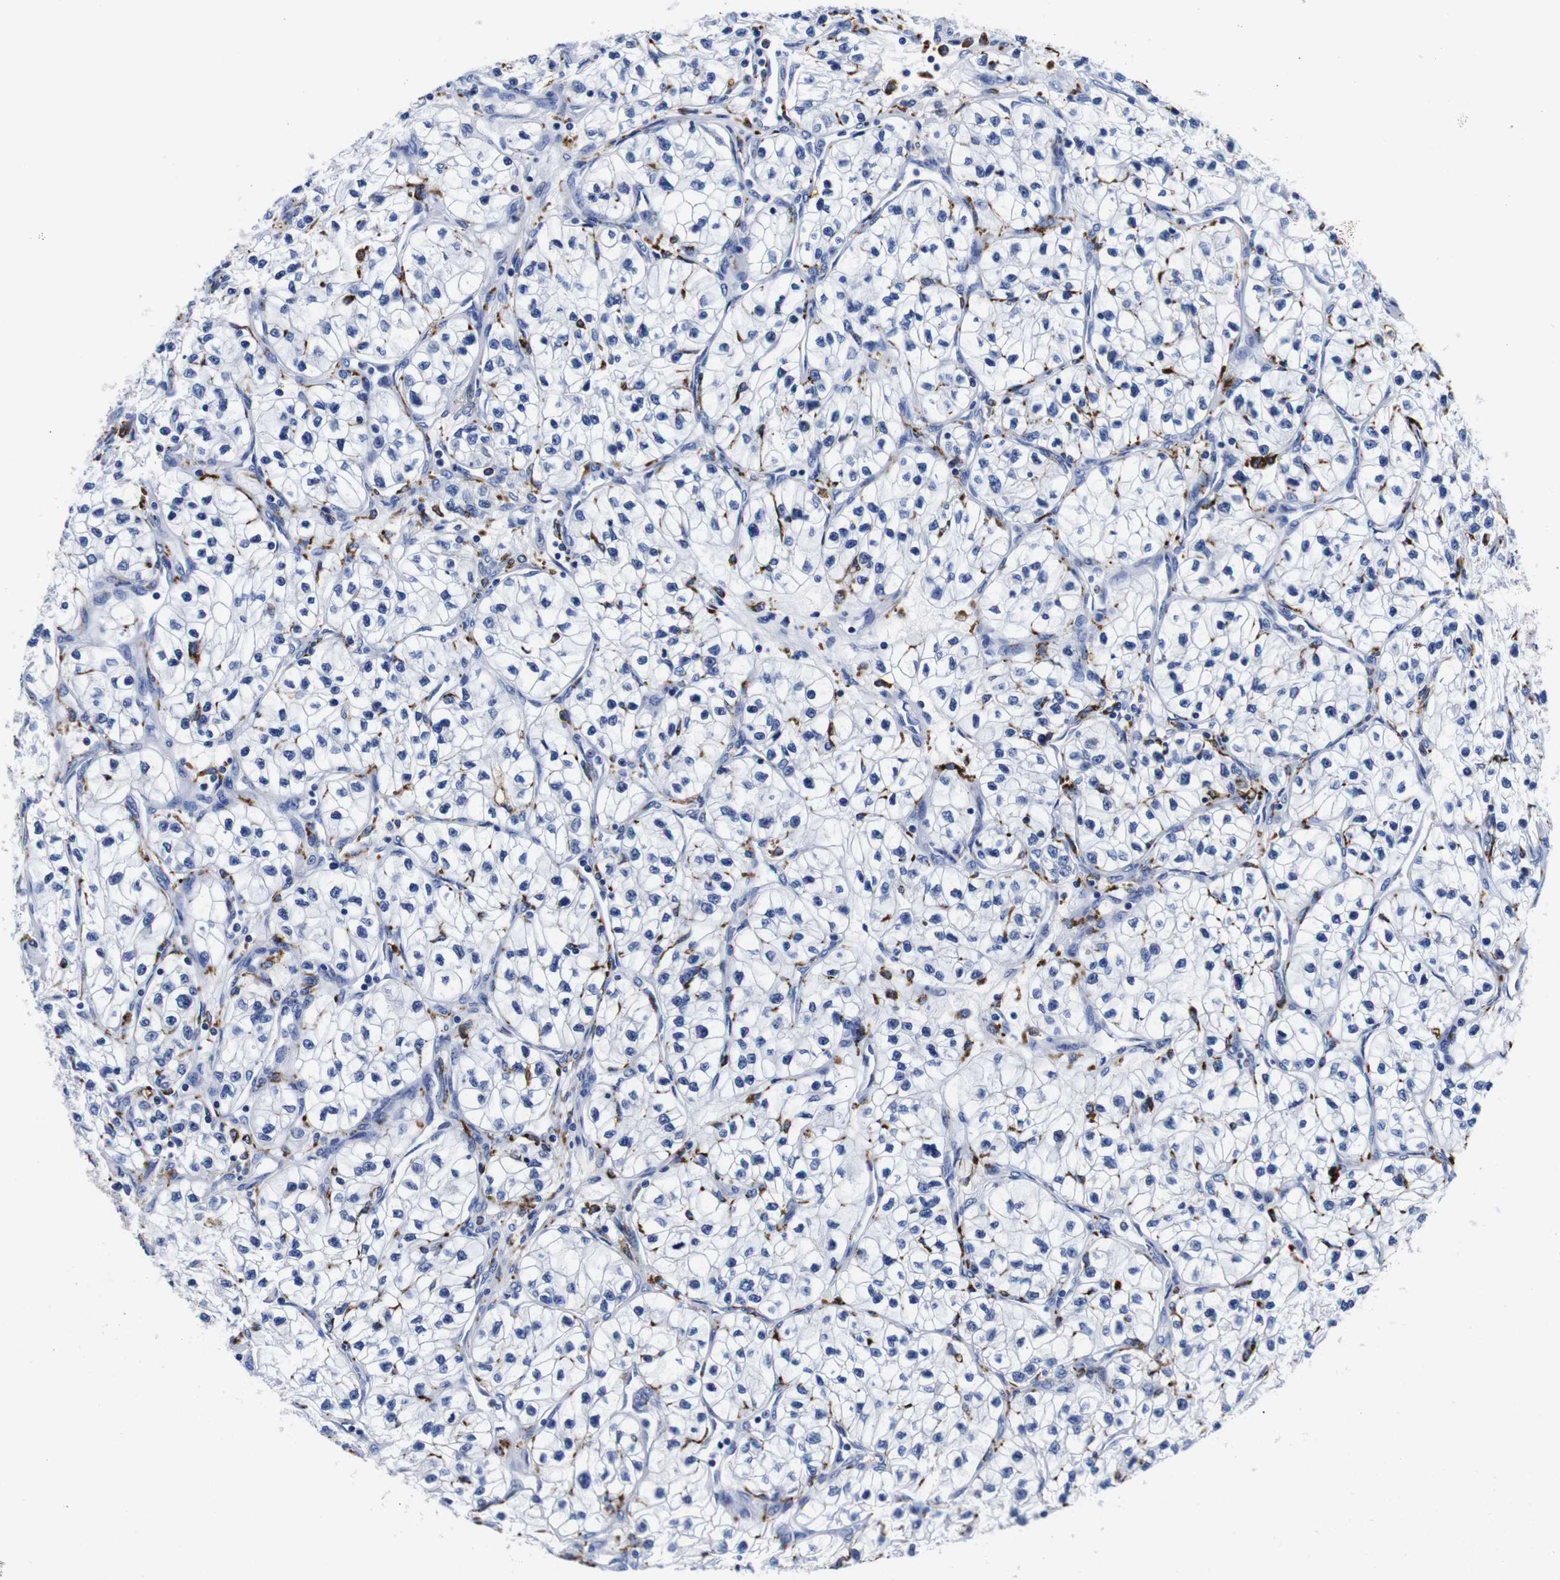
{"staining": {"intensity": "negative", "quantity": "none", "location": "none"}, "tissue": "renal cancer", "cell_type": "Tumor cells", "image_type": "cancer", "snomed": [{"axis": "morphology", "description": "Adenocarcinoma, NOS"}, {"axis": "topography", "description": "Kidney"}], "caption": "This image is of renal cancer stained with IHC to label a protein in brown with the nuclei are counter-stained blue. There is no staining in tumor cells.", "gene": "HLA-DMB", "patient": {"sex": "female", "age": 57}}